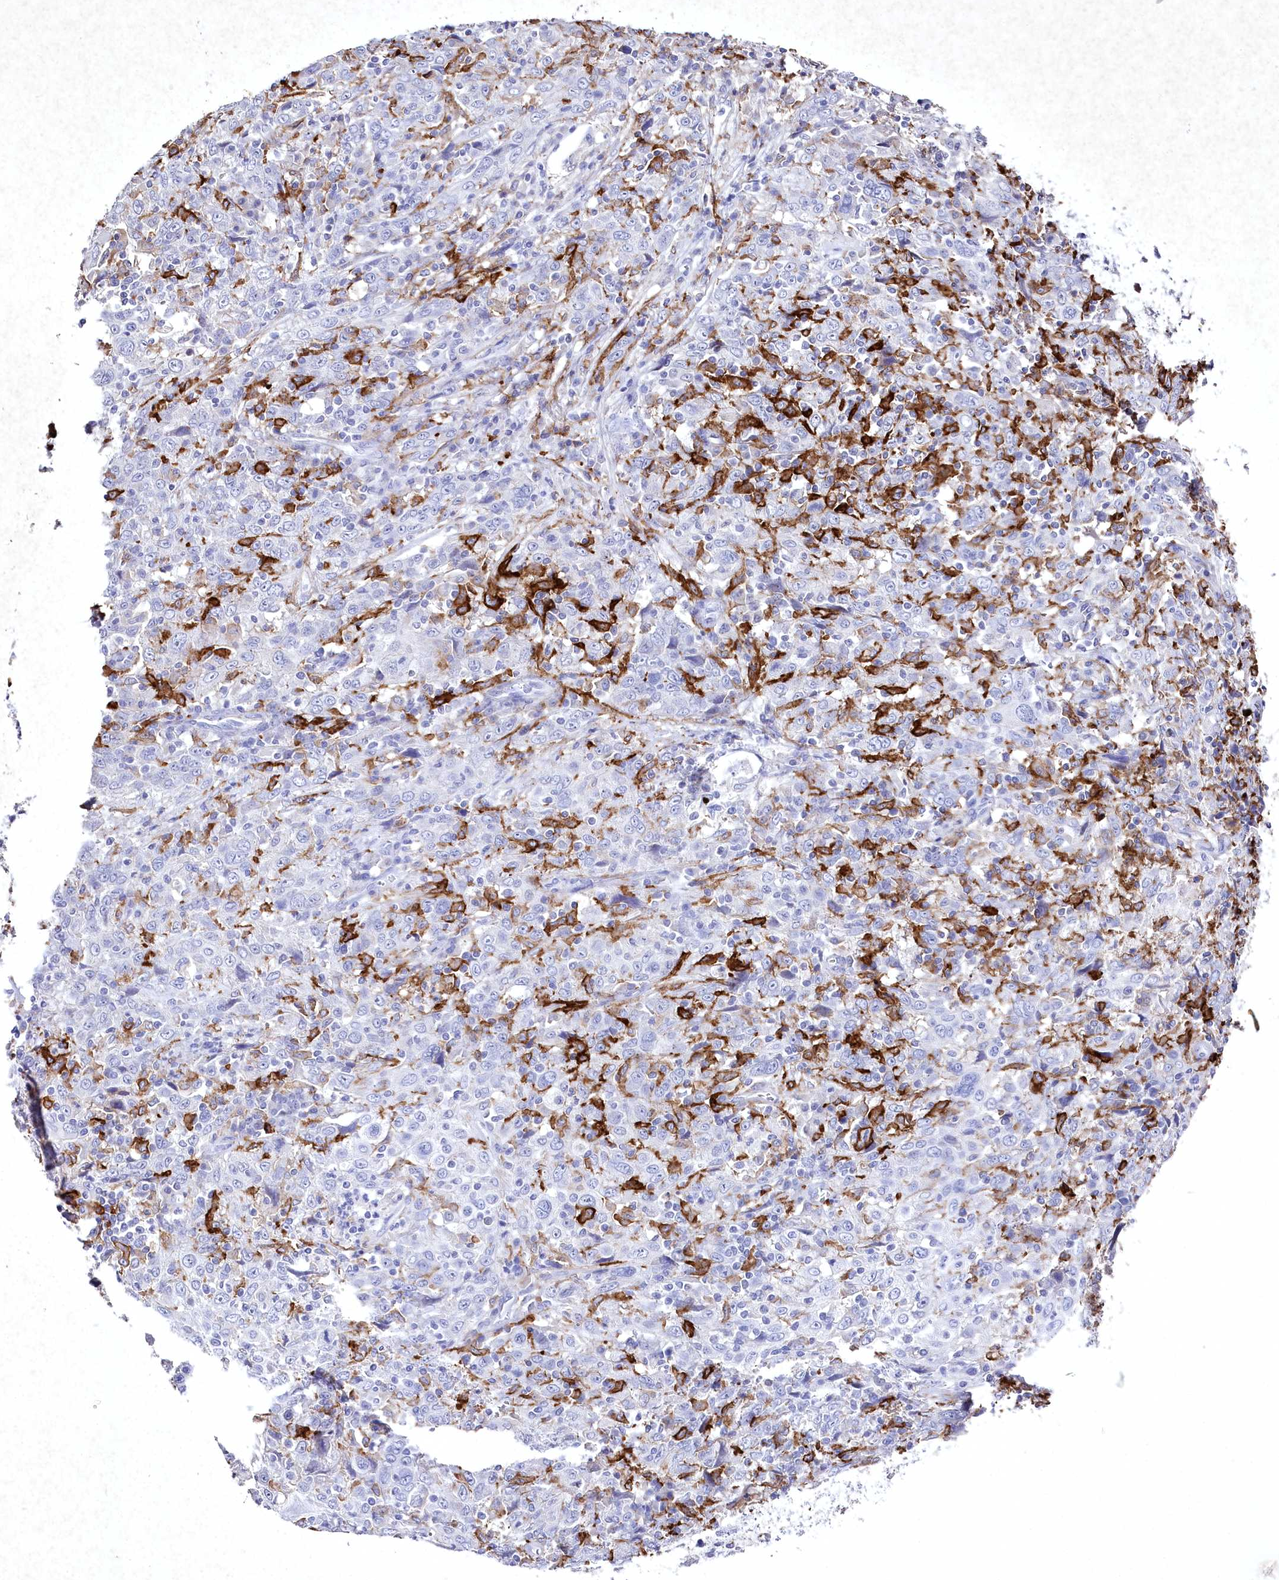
{"staining": {"intensity": "negative", "quantity": "none", "location": "none"}, "tissue": "cervical cancer", "cell_type": "Tumor cells", "image_type": "cancer", "snomed": [{"axis": "morphology", "description": "Squamous cell carcinoma, NOS"}, {"axis": "topography", "description": "Cervix"}], "caption": "This photomicrograph is of squamous cell carcinoma (cervical) stained with immunohistochemistry (IHC) to label a protein in brown with the nuclei are counter-stained blue. There is no expression in tumor cells. Nuclei are stained in blue.", "gene": "CLEC4M", "patient": {"sex": "female", "age": 46}}